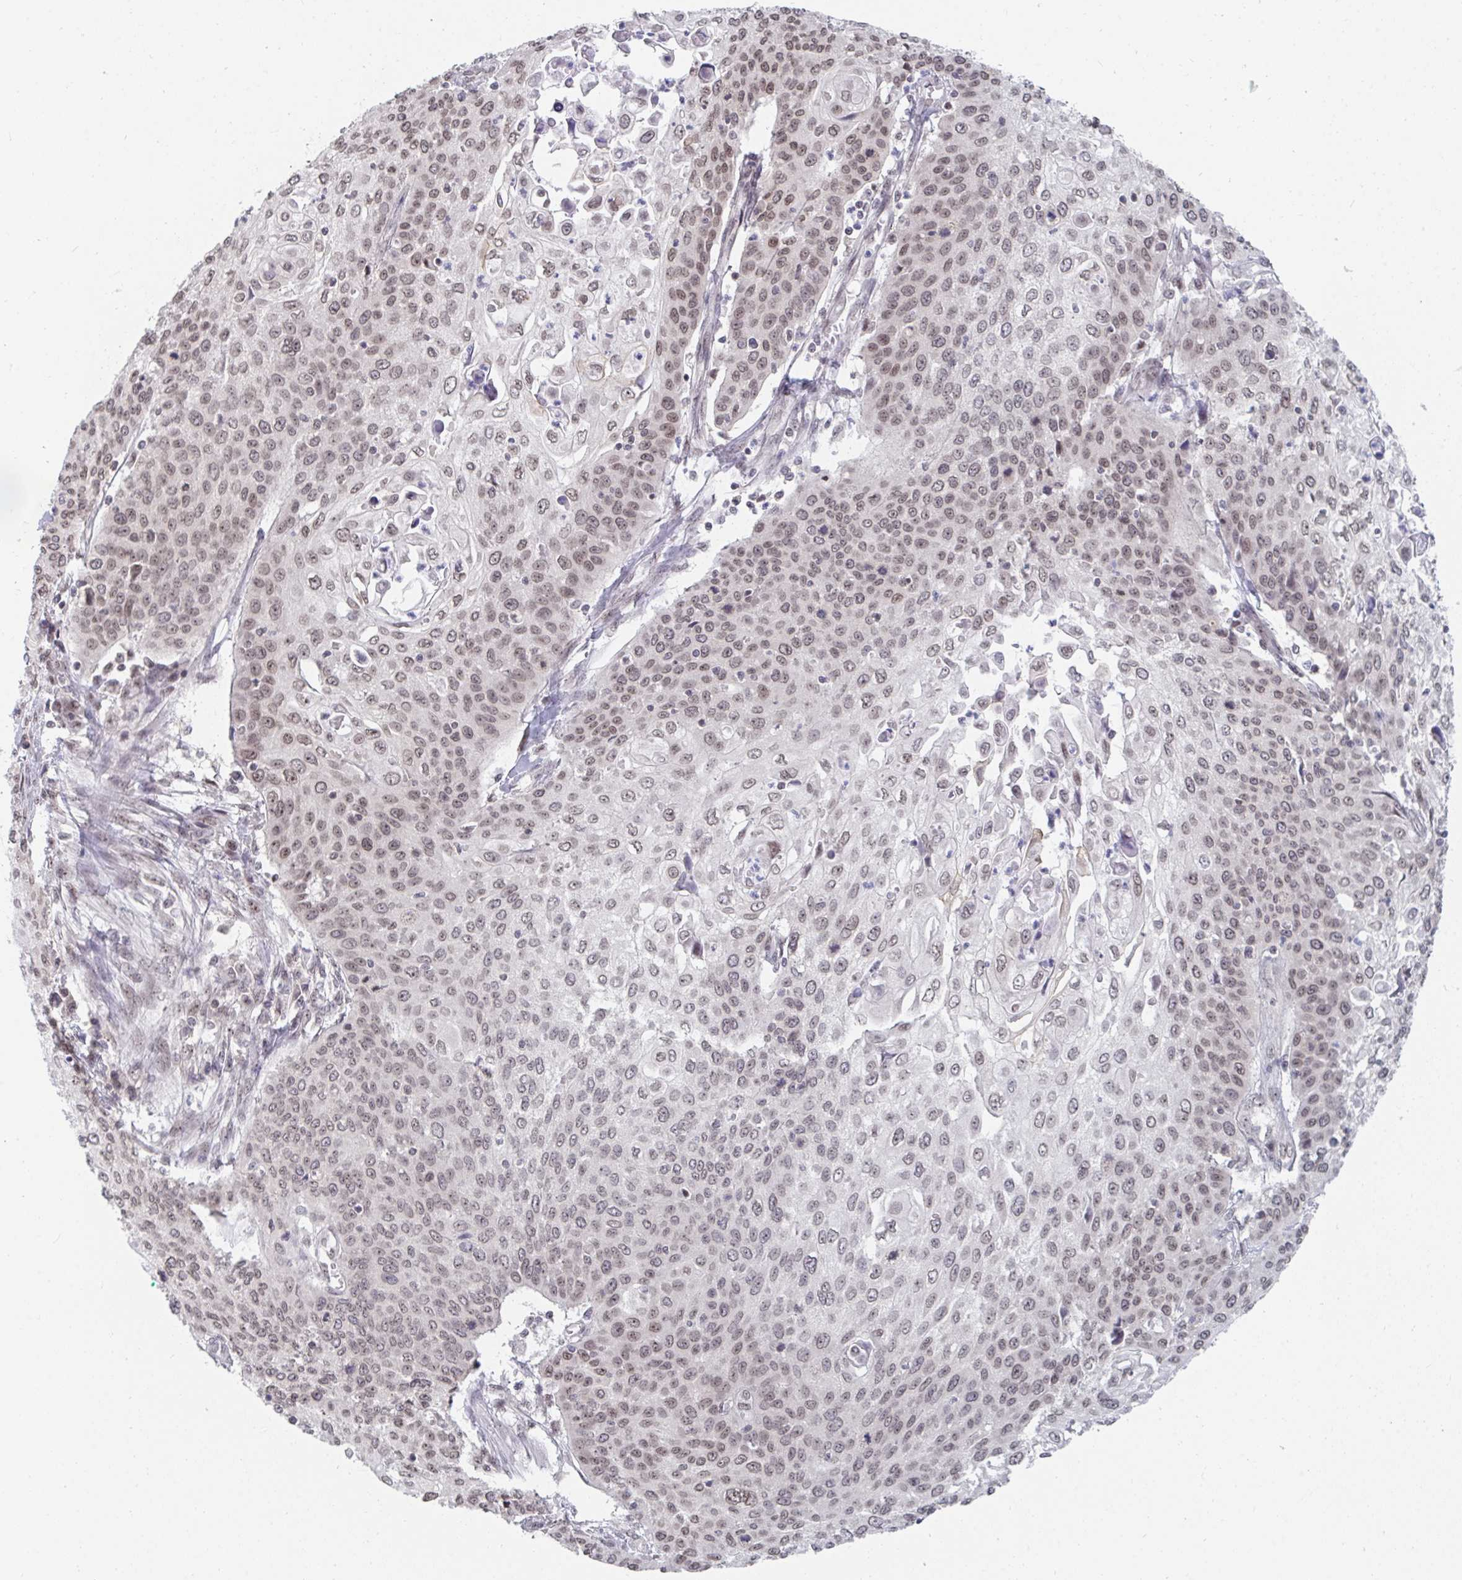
{"staining": {"intensity": "moderate", "quantity": "25%-75%", "location": "nuclear"}, "tissue": "cervical cancer", "cell_type": "Tumor cells", "image_type": "cancer", "snomed": [{"axis": "morphology", "description": "Squamous cell carcinoma, NOS"}, {"axis": "topography", "description": "Cervix"}], "caption": "Immunohistochemical staining of cervical cancer shows medium levels of moderate nuclear protein staining in approximately 25%-75% of tumor cells. The protein is stained brown, and the nuclei are stained in blue (DAB IHC with brightfield microscopy, high magnification).", "gene": "TRIP12", "patient": {"sex": "female", "age": 65}}